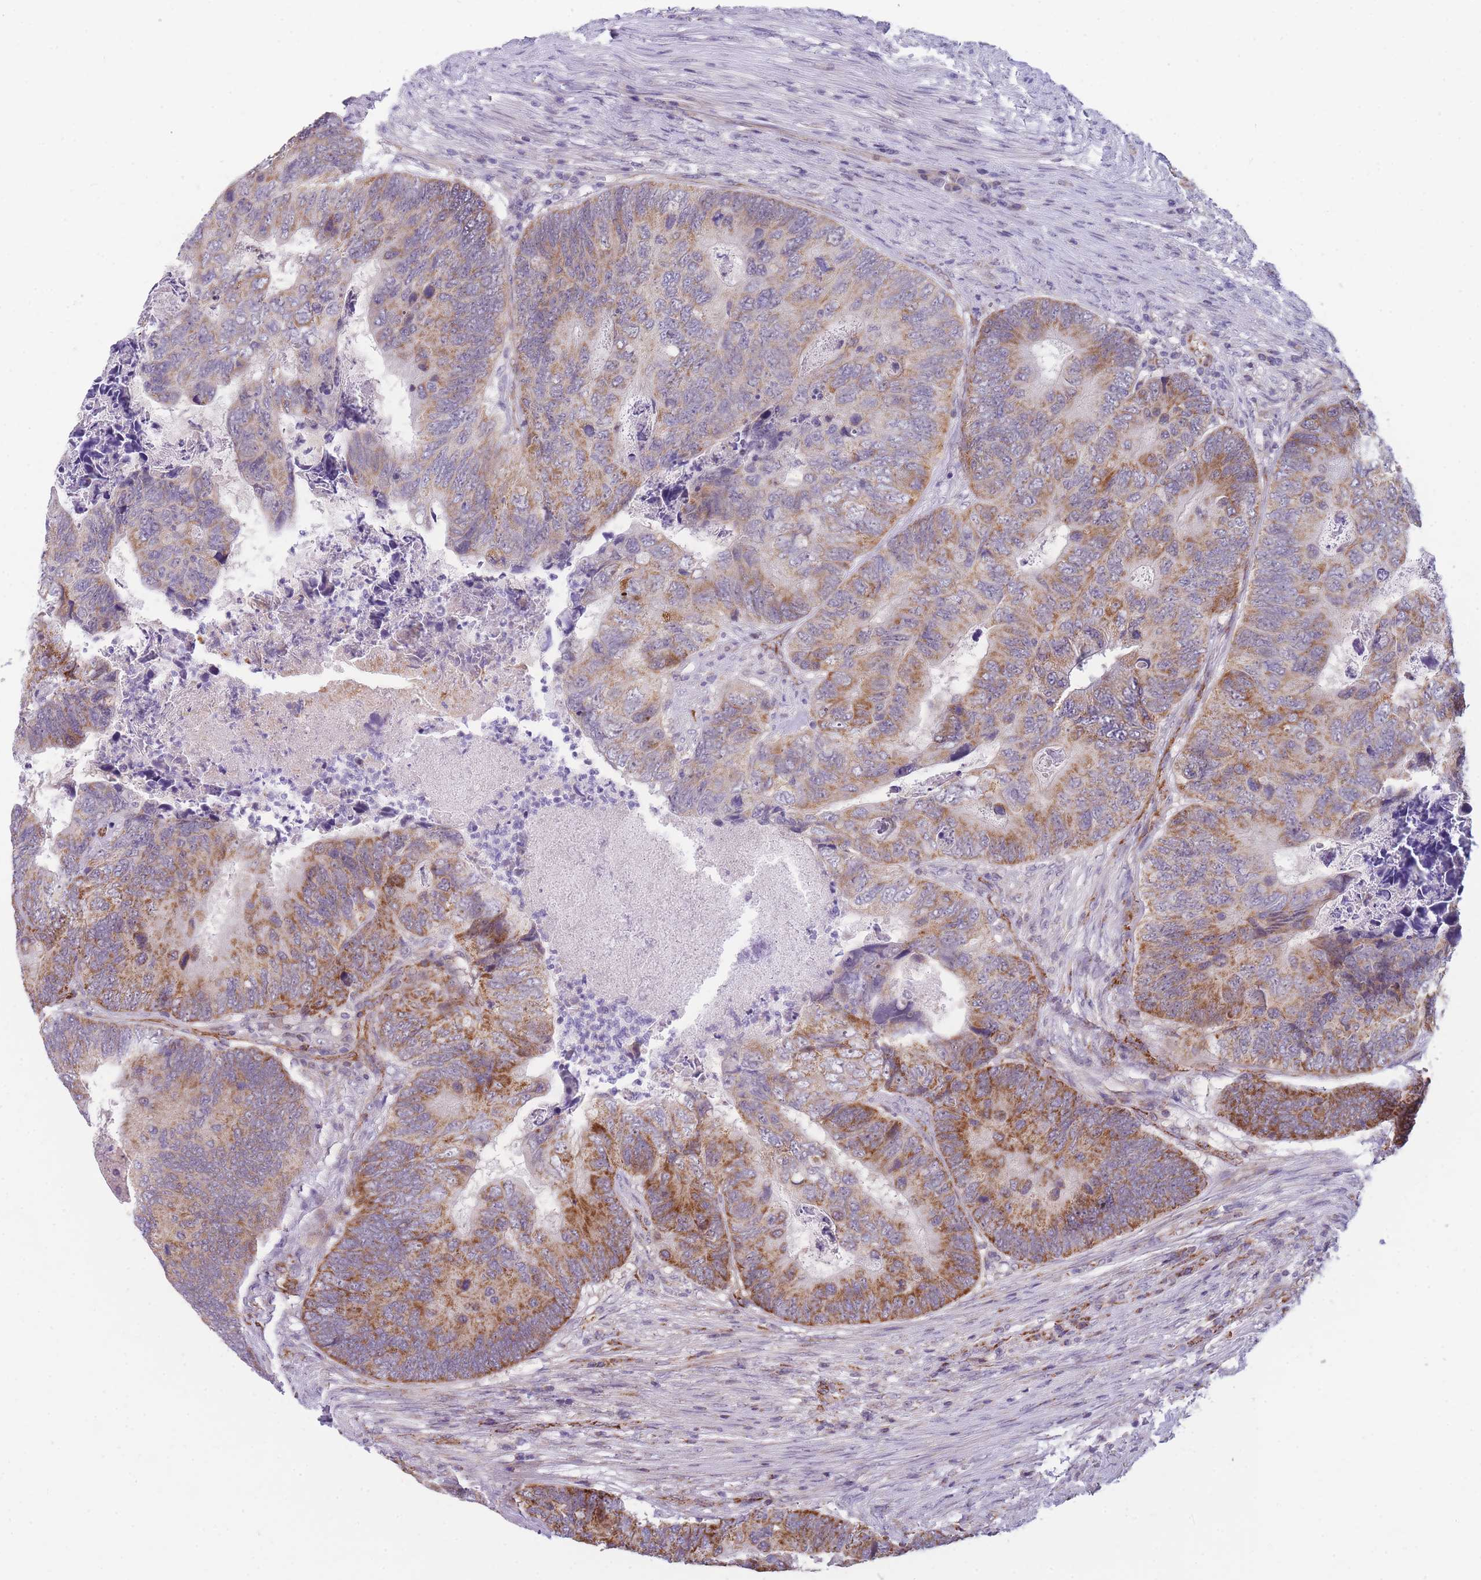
{"staining": {"intensity": "moderate", "quantity": "25%-75%", "location": "cytoplasmic/membranous"}, "tissue": "colorectal cancer", "cell_type": "Tumor cells", "image_type": "cancer", "snomed": [{"axis": "morphology", "description": "Adenocarcinoma, NOS"}, {"axis": "topography", "description": "Colon"}], "caption": "IHC histopathology image of neoplastic tissue: colorectal cancer stained using IHC shows medium levels of moderate protein expression localized specifically in the cytoplasmic/membranous of tumor cells, appearing as a cytoplasmic/membranous brown color.", "gene": "DDX49", "patient": {"sex": "female", "age": 67}}